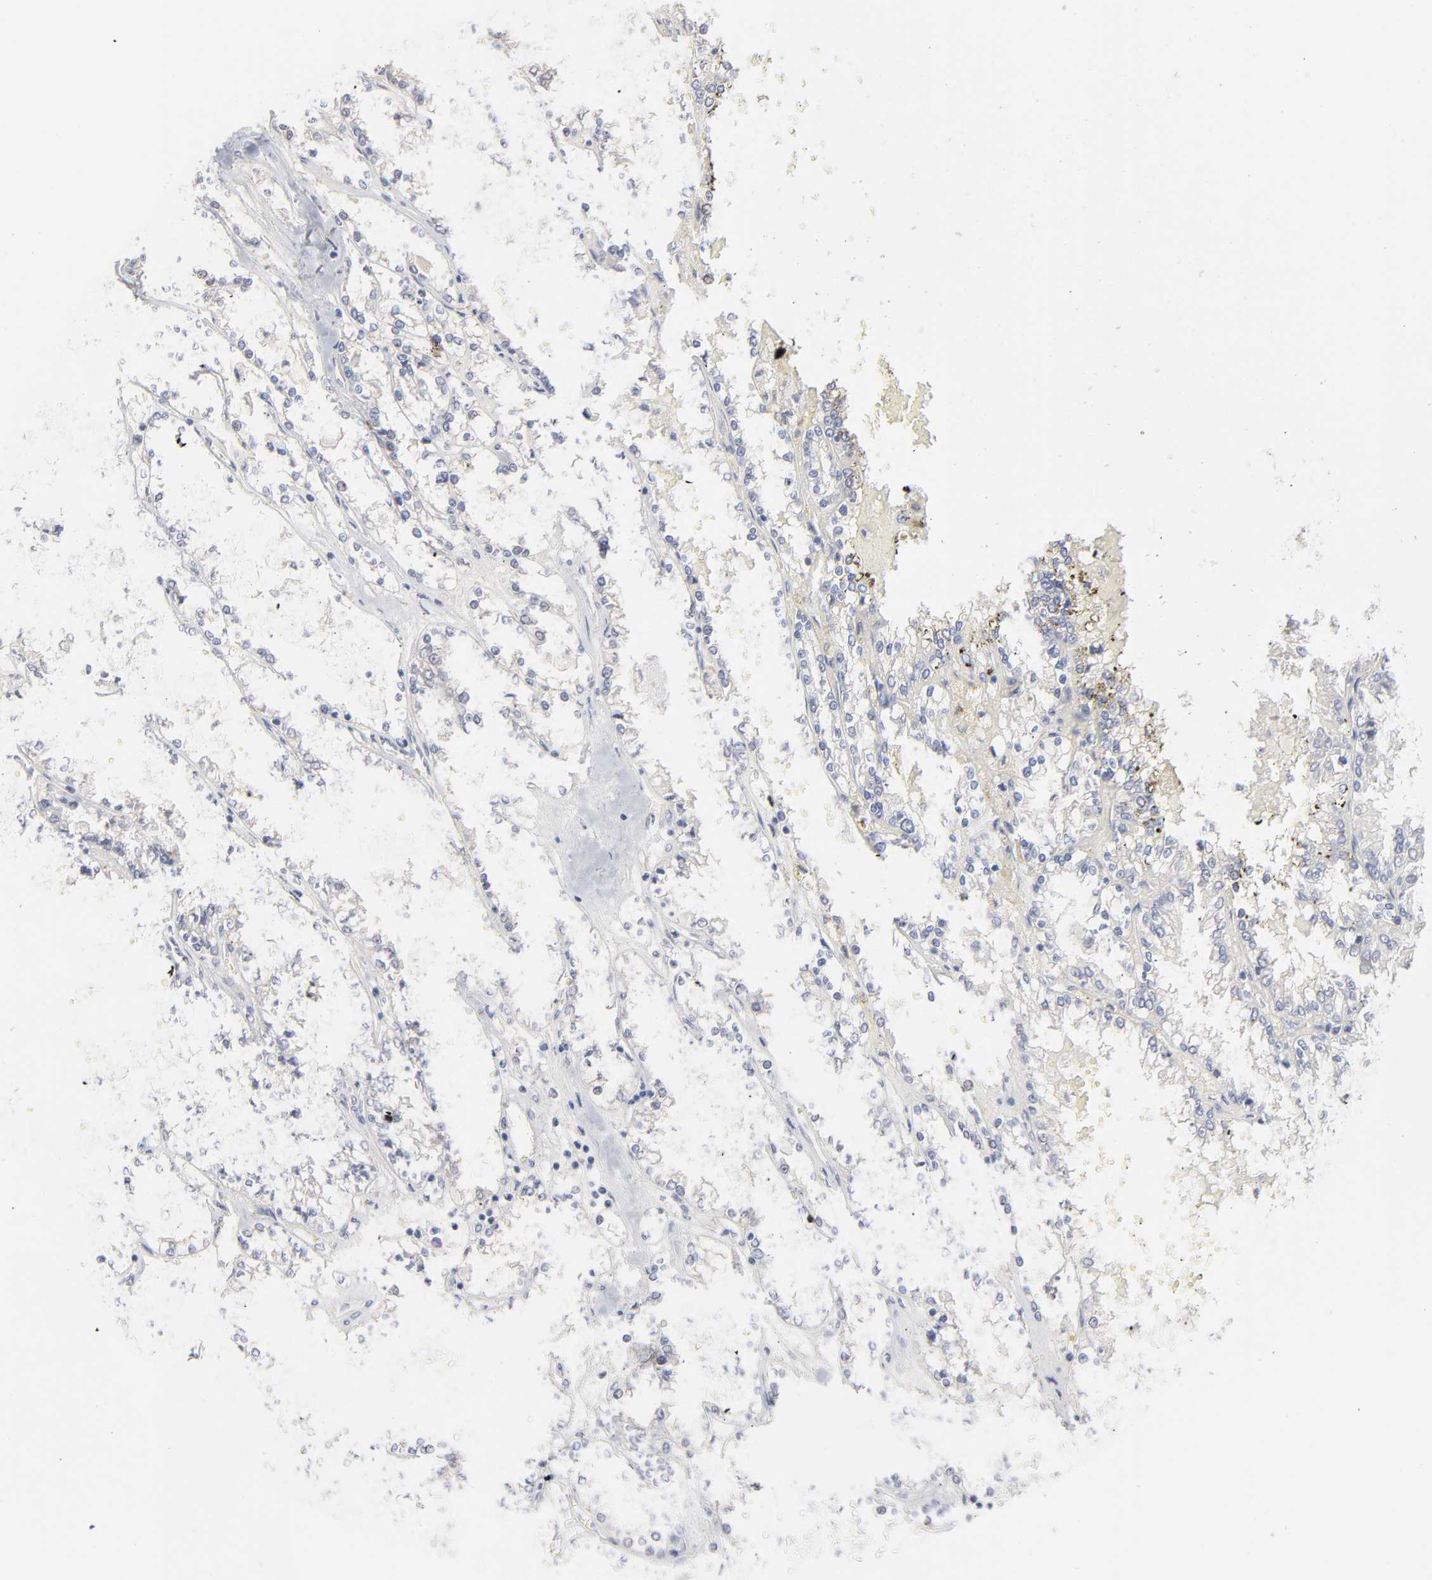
{"staining": {"intensity": "moderate", "quantity": "<25%", "location": "cytoplasmic/membranous"}, "tissue": "renal cancer", "cell_type": "Tumor cells", "image_type": "cancer", "snomed": [{"axis": "morphology", "description": "Adenocarcinoma, NOS"}, {"axis": "topography", "description": "Kidney"}], "caption": "A histopathology image of human renal cancer (adenocarcinoma) stained for a protein shows moderate cytoplasmic/membranous brown staining in tumor cells.", "gene": "DNAL4", "patient": {"sex": "female", "age": 56}}